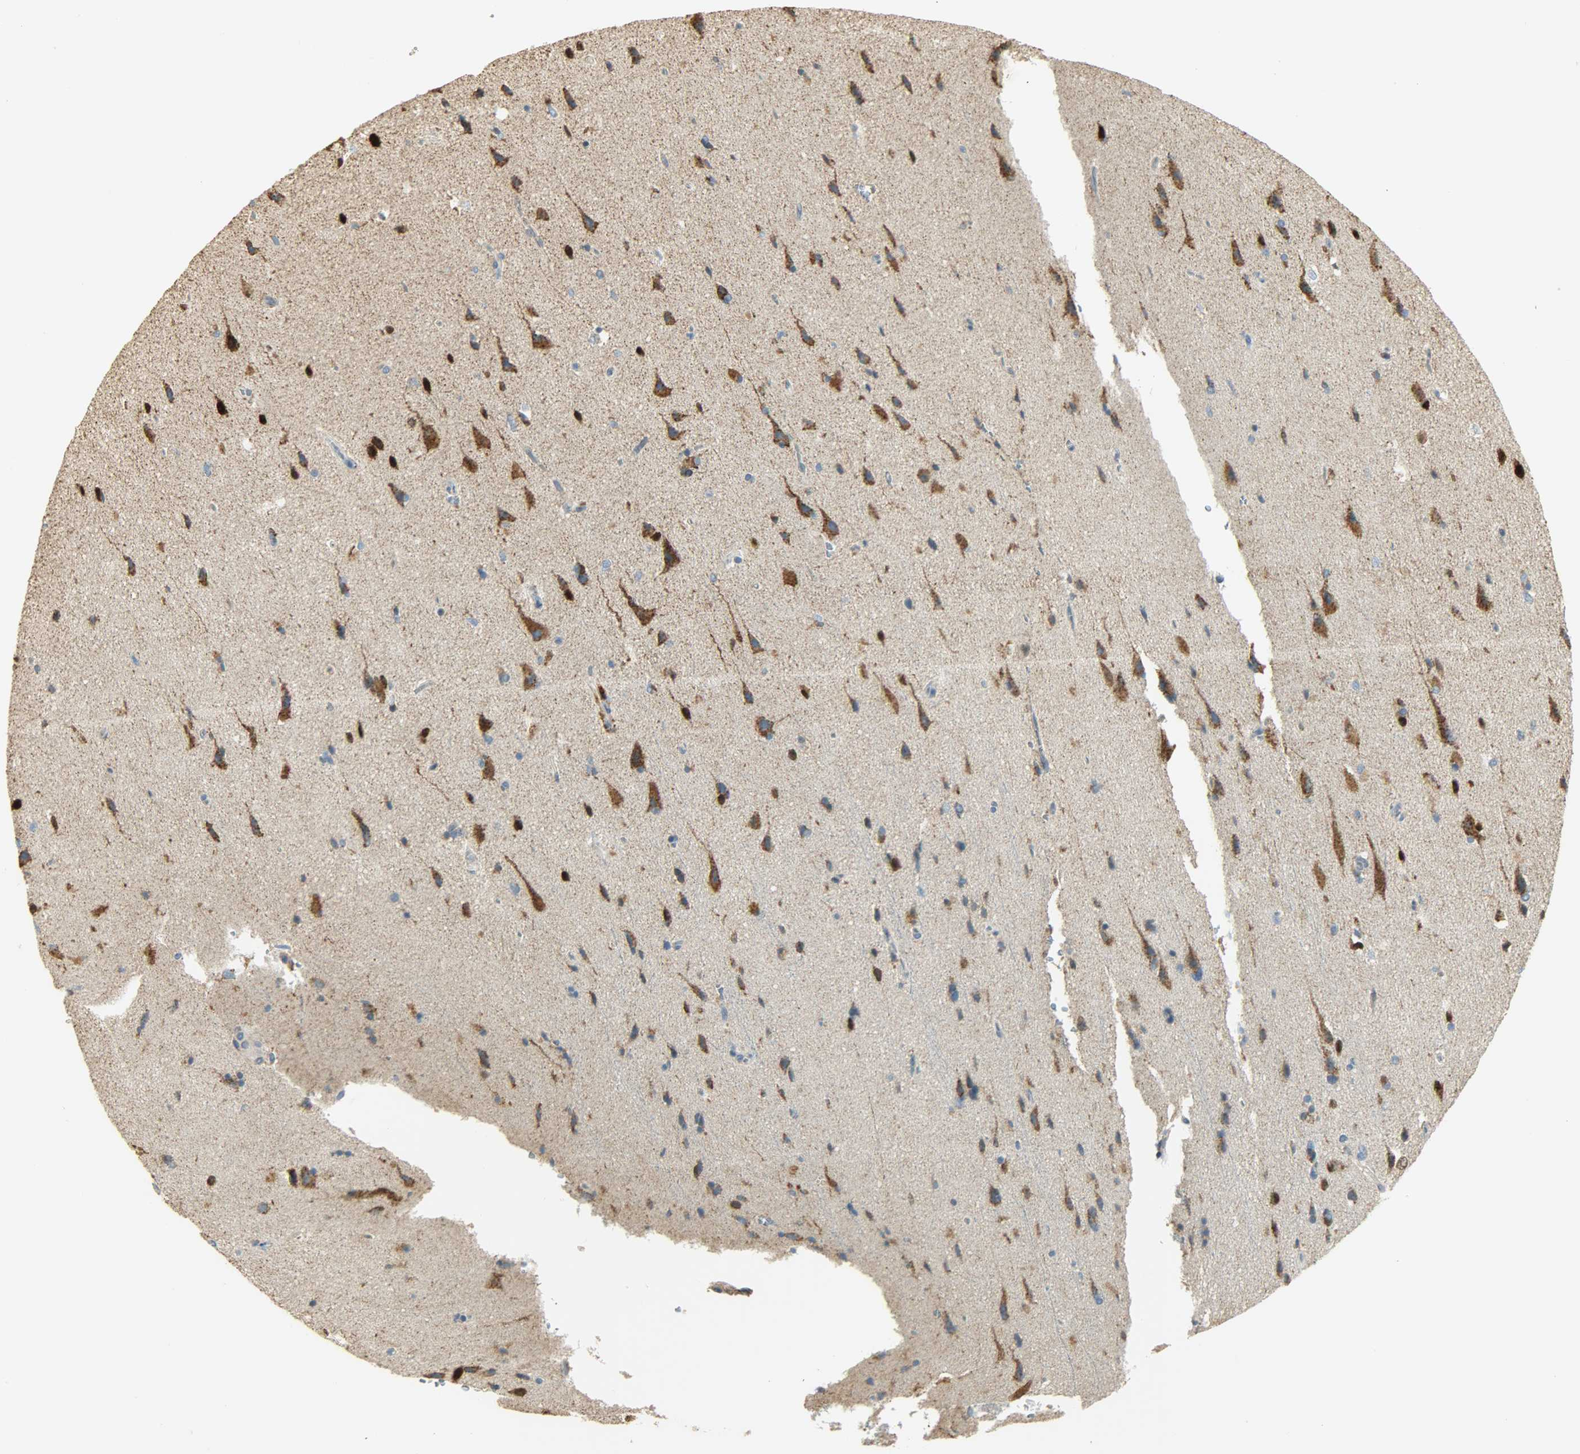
{"staining": {"intensity": "weak", "quantity": "25%-75%", "location": "cytoplasmic/membranous"}, "tissue": "cerebral cortex", "cell_type": "Endothelial cells", "image_type": "normal", "snomed": [{"axis": "morphology", "description": "Normal tissue, NOS"}, {"axis": "topography", "description": "Cerebral cortex"}], "caption": "This histopathology image displays IHC staining of benign human cerebral cortex, with low weak cytoplasmic/membranous positivity in about 25%-75% of endothelial cells.", "gene": "NNT", "patient": {"sex": "male", "age": 62}}